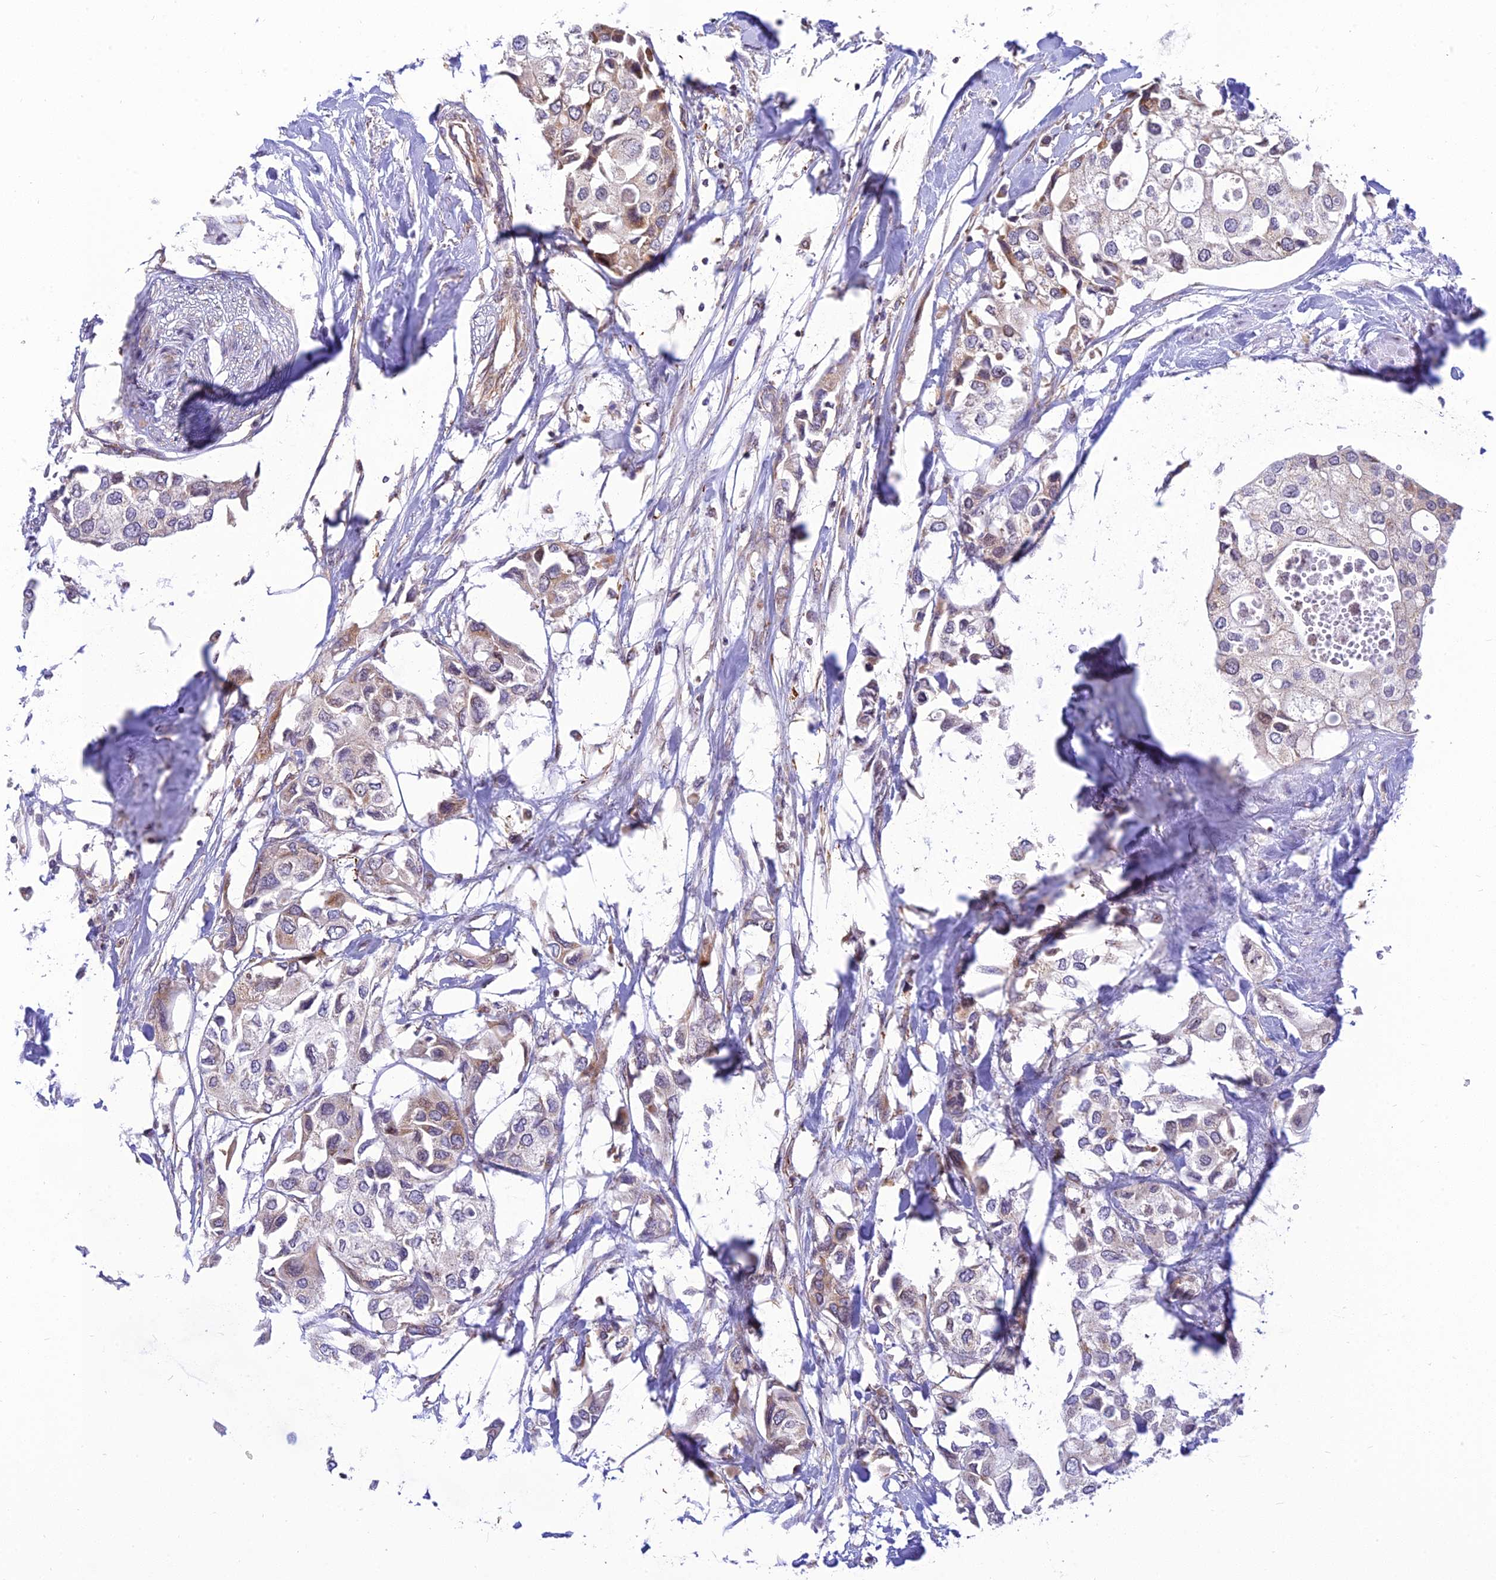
{"staining": {"intensity": "negative", "quantity": "none", "location": "none"}, "tissue": "urothelial cancer", "cell_type": "Tumor cells", "image_type": "cancer", "snomed": [{"axis": "morphology", "description": "Urothelial carcinoma, High grade"}, {"axis": "topography", "description": "Urinary bladder"}], "caption": "IHC micrograph of neoplastic tissue: urothelial carcinoma (high-grade) stained with DAB (3,3'-diaminobenzidine) shows no significant protein staining in tumor cells.", "gene": "HOOK2", "patient": {"sex": "male", "age": 64}}